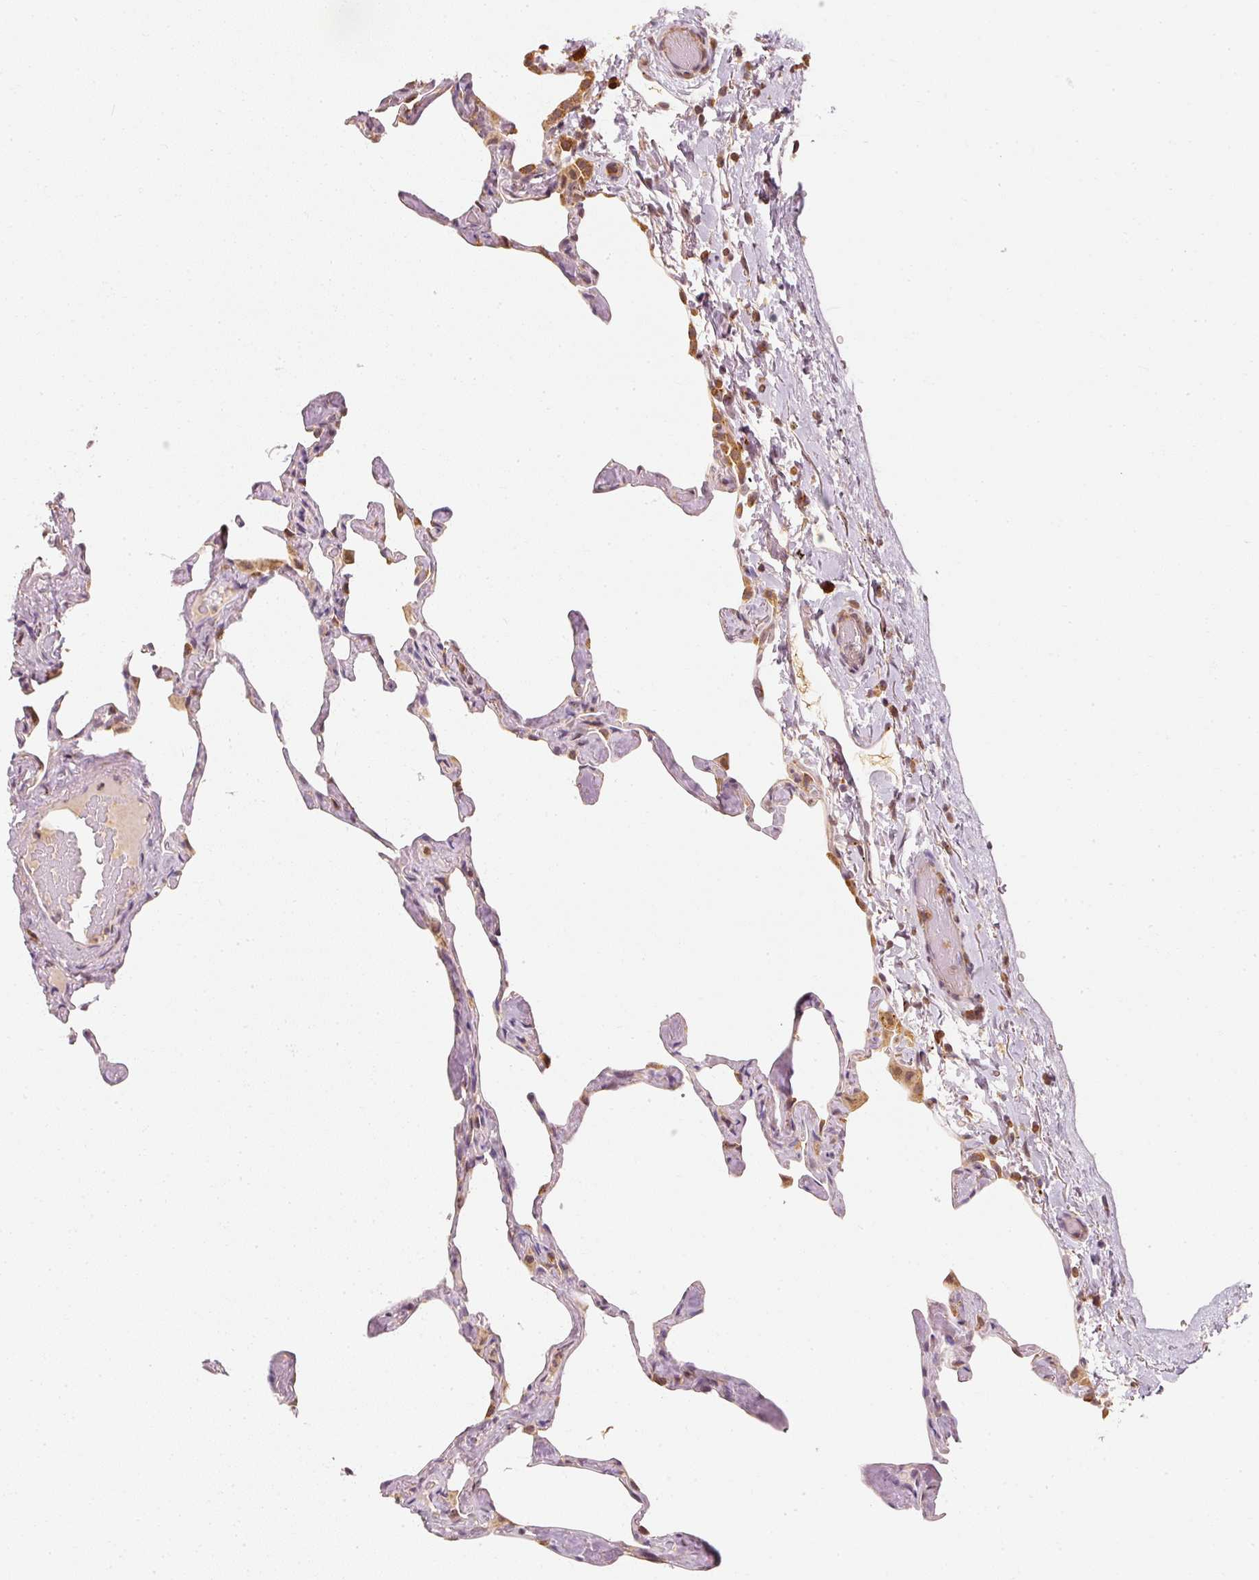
{"staining": {"intensity": "moderate", "quantity": "25%-75%", "location": "cytoplasmic/membranous"}, "tissue": "lung", "cell_type": "Alveolar cells", "image_type": "normal", "snomed": [{"axis": "morphology", "description": "Normal tissue, NOS"}, {"axis": "topography", "description": "Lung"}], "caption": "This image reveals immunohistochemistry staining of benign lung, with medium moderate cytoplasmic/membranous expression in approximately 25%-75% of alveolar cells.", "gene": "EEF1A1", "patient": {"sex": "male", "age": 65}}